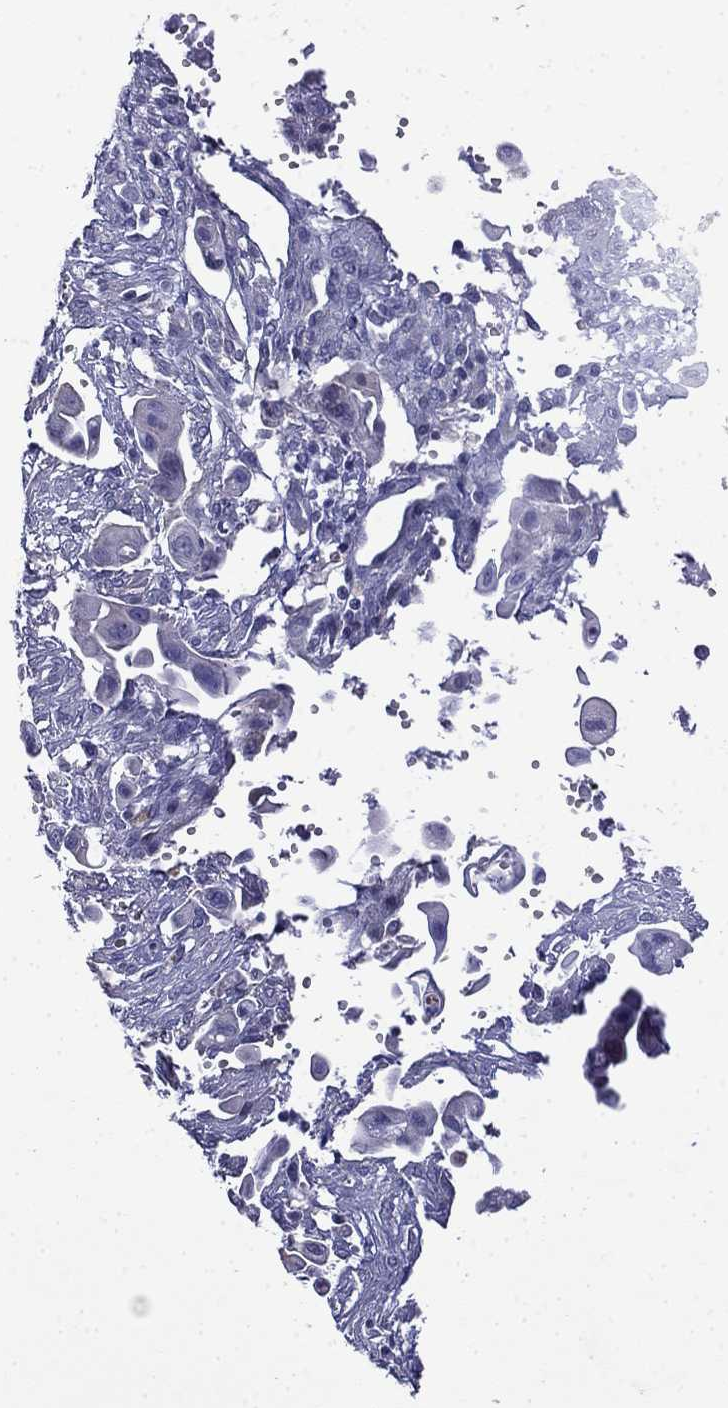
{"staining": {"intensity": "negative", "quantity": "none", "location": "none"}, "tissue": "pancreatic cancer", "cell_type": "Tumor cells", "image_type": "cancer", "snomed": [{"axis": "morphology", "description": "Adenocarcinoma, NOS"}, {"axis": "topography", "description": "Pancreas"}], "caption": "Micrograph shows no protein staining in tumor cells of adenocarcinoma (pancreatic) tissue. The staining is performed using DAB brown chromogen with nuclei counter-stained in using hematoxylin.", "gene": "PRR18", "patient": {"sex": "male", "age": 50}}